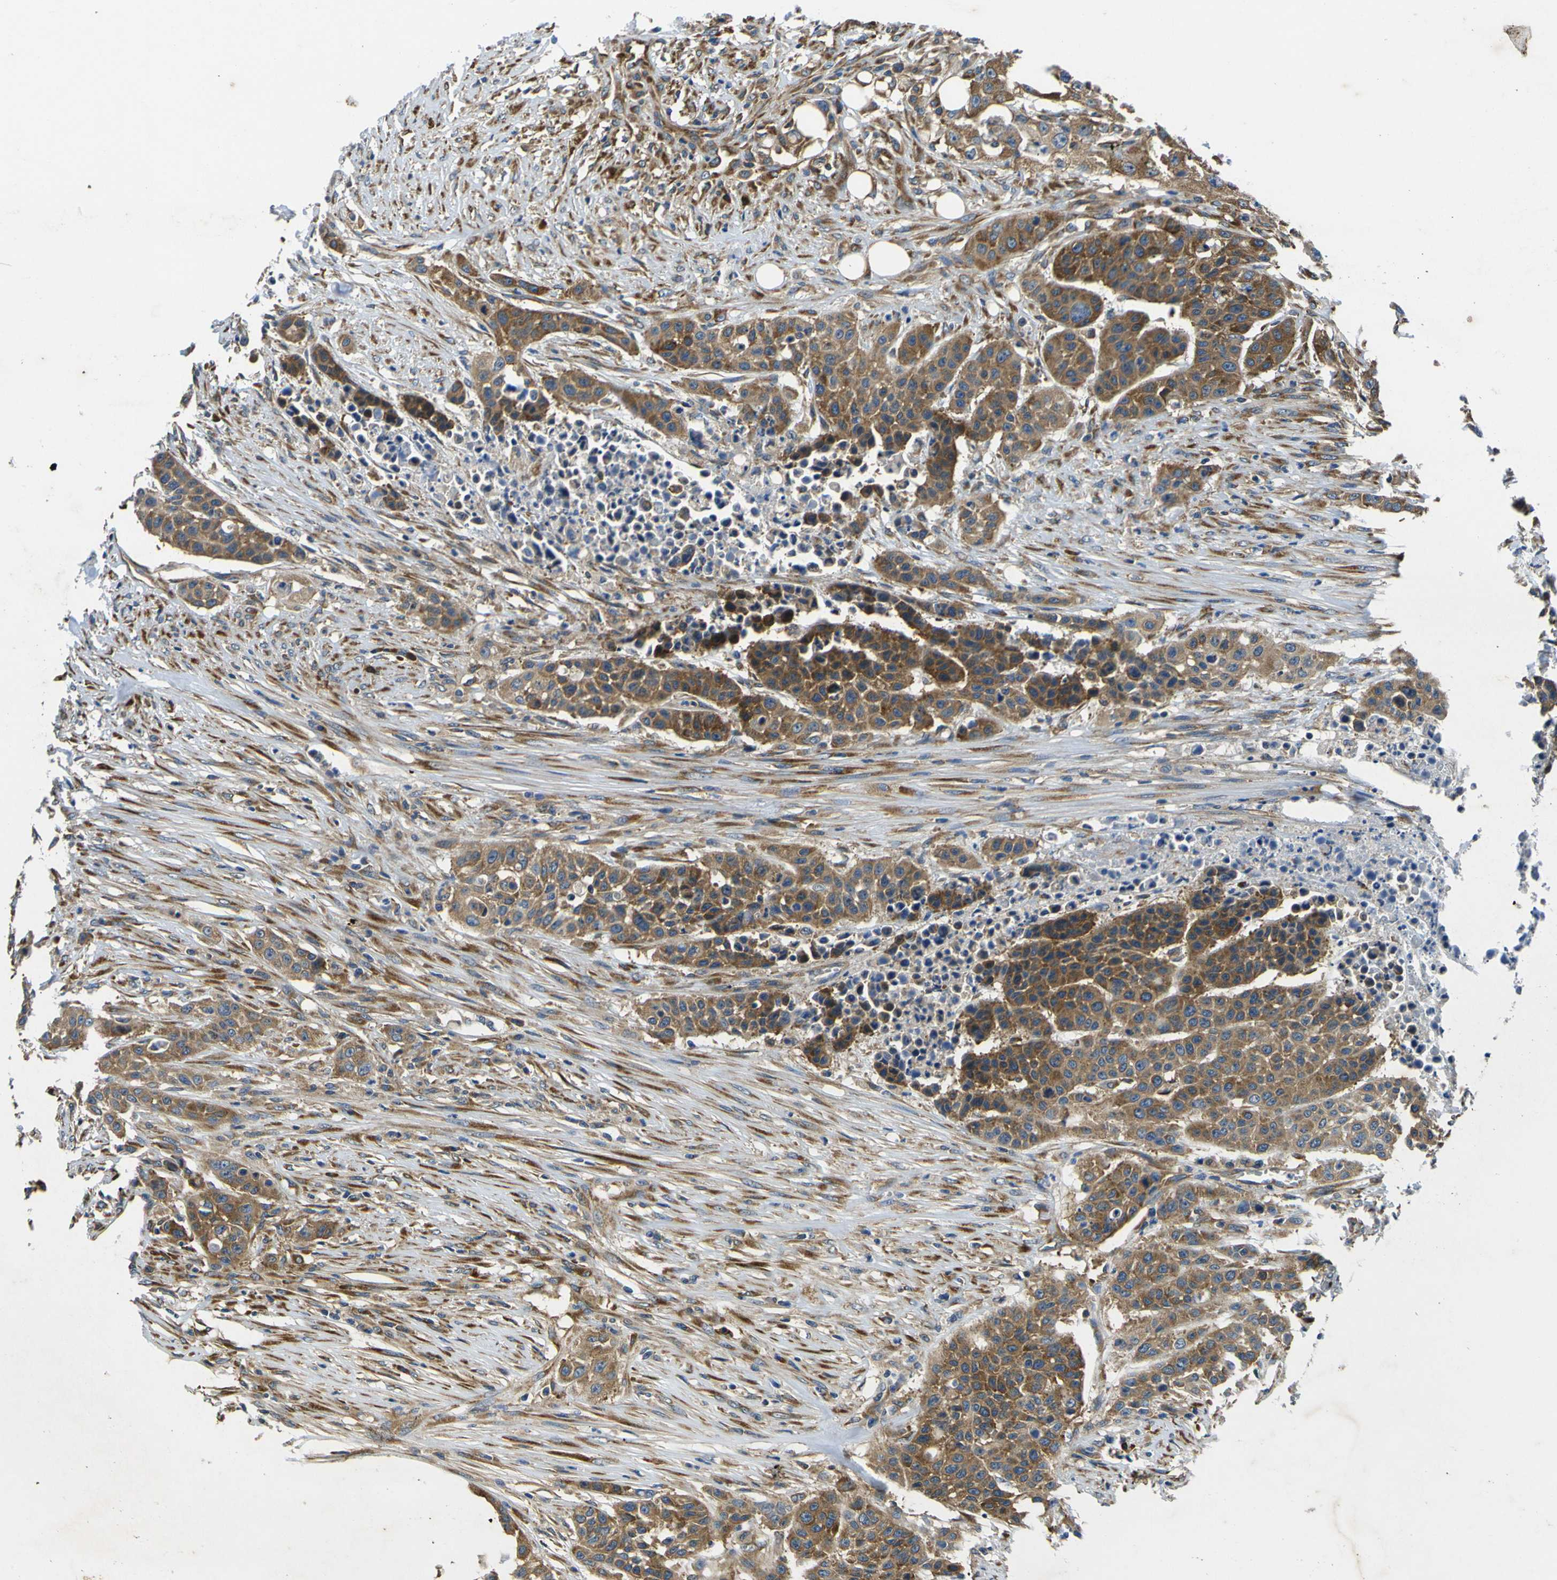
{"staining": {"intensity": "moderate", "quantity": ">75%", "location": "cytoplasmic/membranous"}, "tissue": "urothelial cancer", "cell_type": "Tumor cells", "image_type": "cancer", "snomed": [{"axis": "morphology", "description": "Urothelial carcinoma, High grade"}, {"axis": "topography", "description": "Urinary bladder"}], "caption": "Immunohistochemical staining of urothelial cancer exhibits medium levels of moderate cytoplasmic/membranous positivity in about >75% of tumor cells.", "gene": "RPSA", "patient": {"sex": "male", "age": 74}}